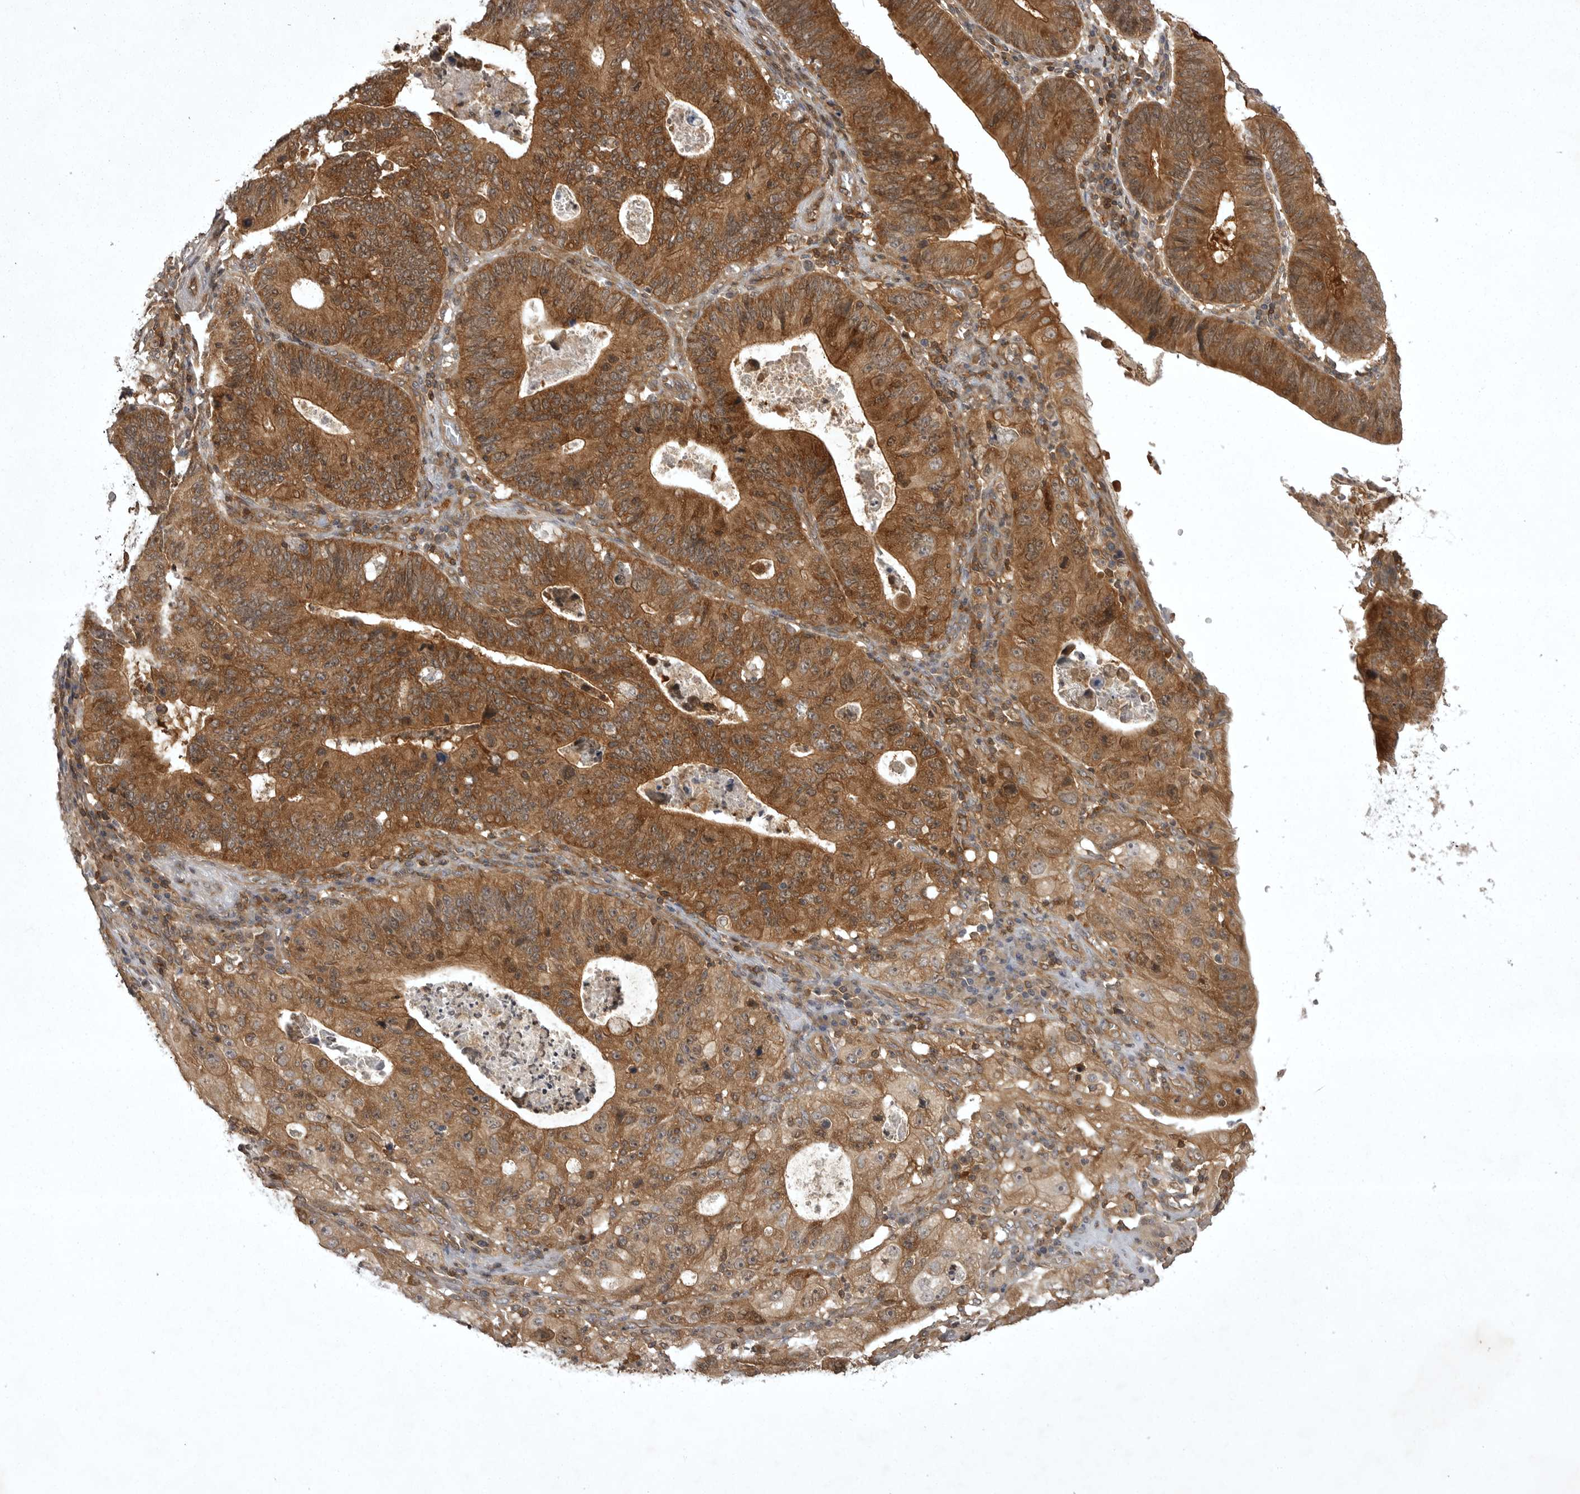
{"staining": {"intensity": "strong", "quantity": ">75%", "location": "cytoplasmic/membranous"}, "tissue": "stomach cancer", "cell_type": "Tumor cells", "image_type": "cancer", "snomed": [{"axis": "morphology", "description": "Adenocarcinoma, NOS"}, {"axis": "topography", "description": "Stomach"}], "caption": "Immunohistochemistry histopathology image of stomach adenocarcinoma stained for a protein (brown), which shows high levels of strong cytoplasmic/membranous expression in approximately >75% of tumor cells.", "gene": "STK24", "patient": {"sex": "male", "age": 59}}